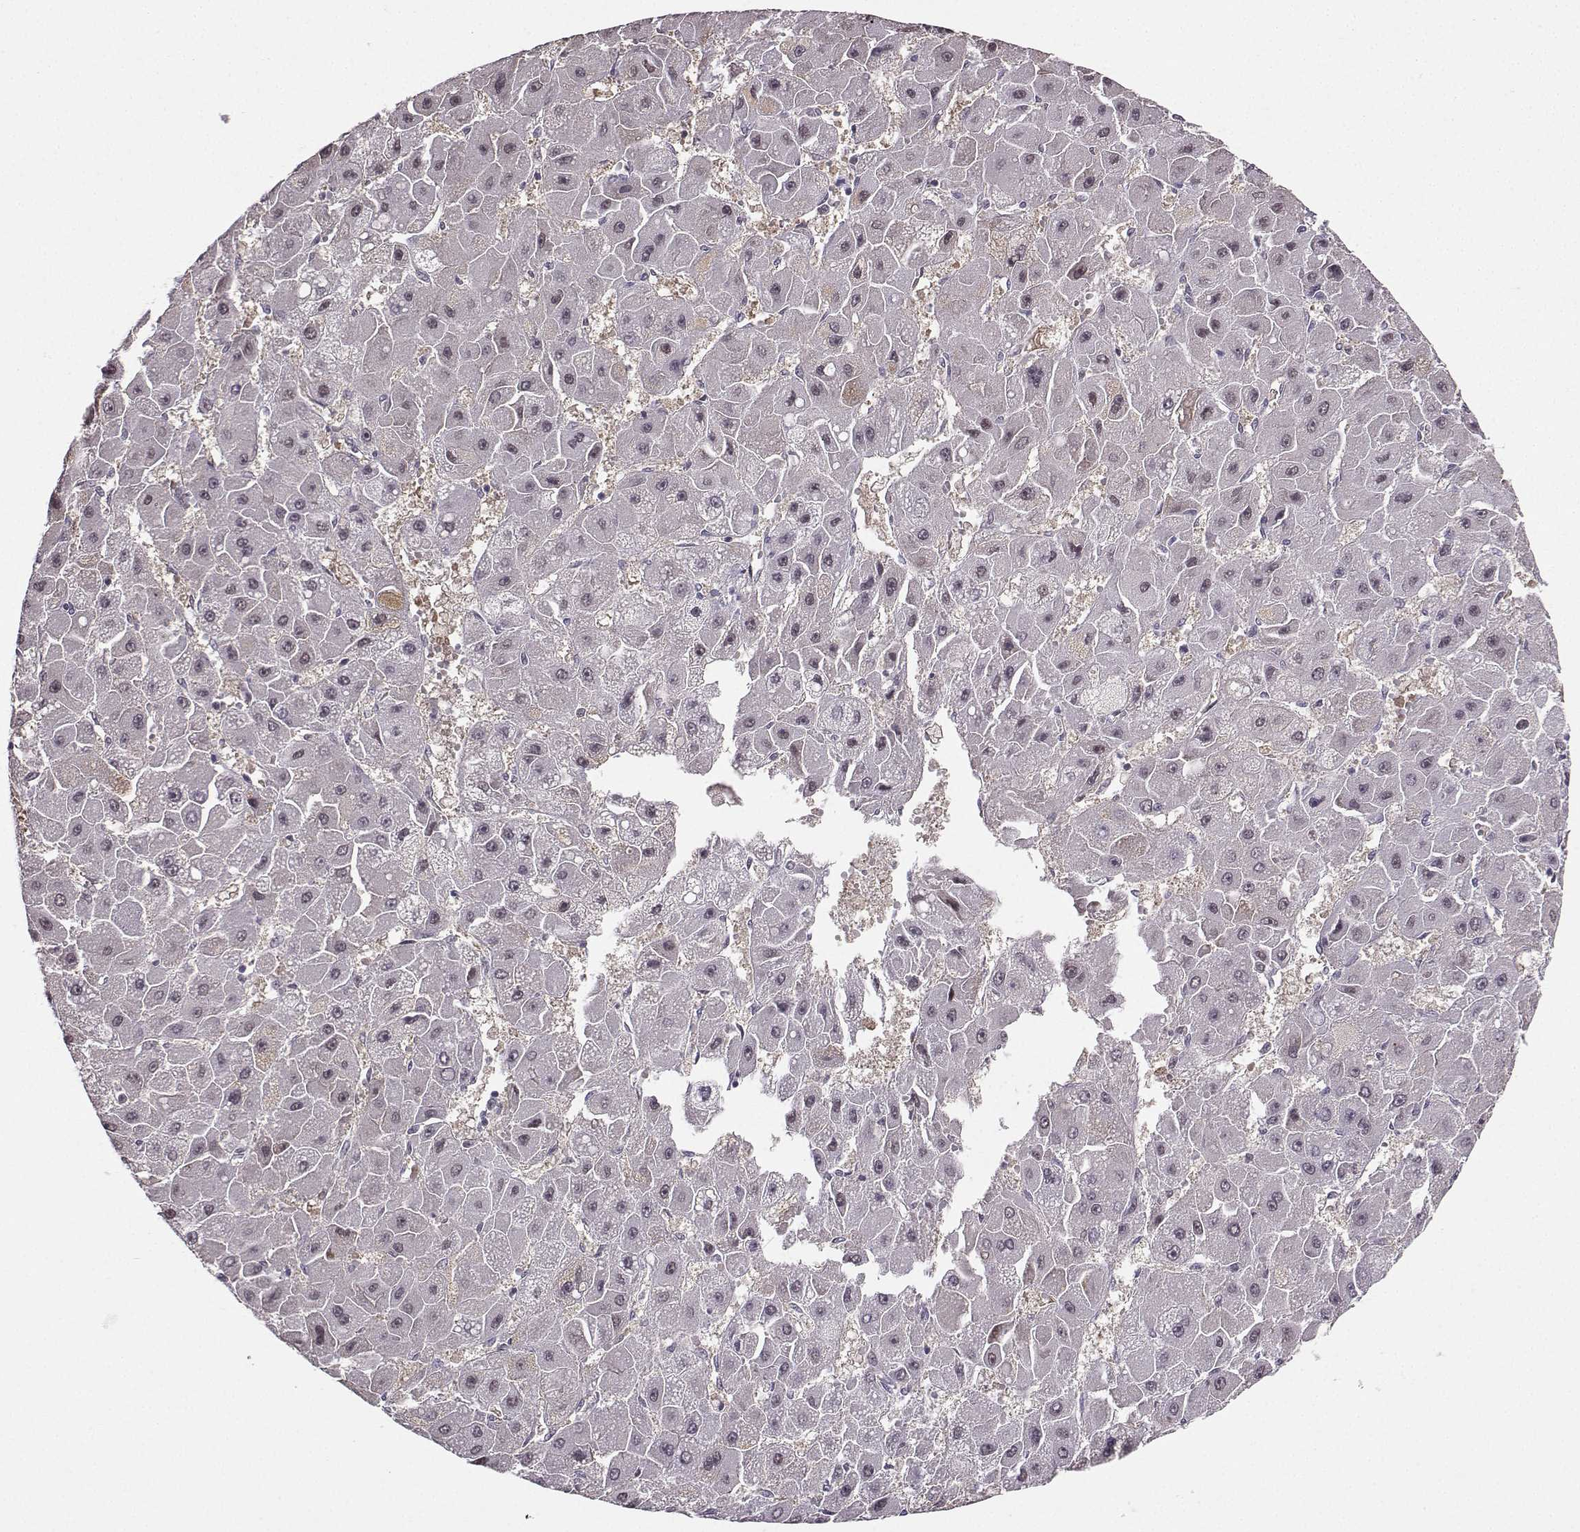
{"staining": {"intensity": "negative", "quantity": "none", "location": "none"}, "tissue": "liver cancer", "cell_type": "Tumor cells", "image_type": "cancer", "snomed": [{"axis": "morphology", "description": "Carcinoma, Hepatocellular, NOS"}, {"axis": "topography", "description": "Liver"}], "caption": "This is an immunohistochemistry (IHC) micrograph of liver cancer (hepatocellular carcinoma). There is no positivity in tumor cells.", "gene": "PKP2", "patient": {"sex": "female", "age": 25}}